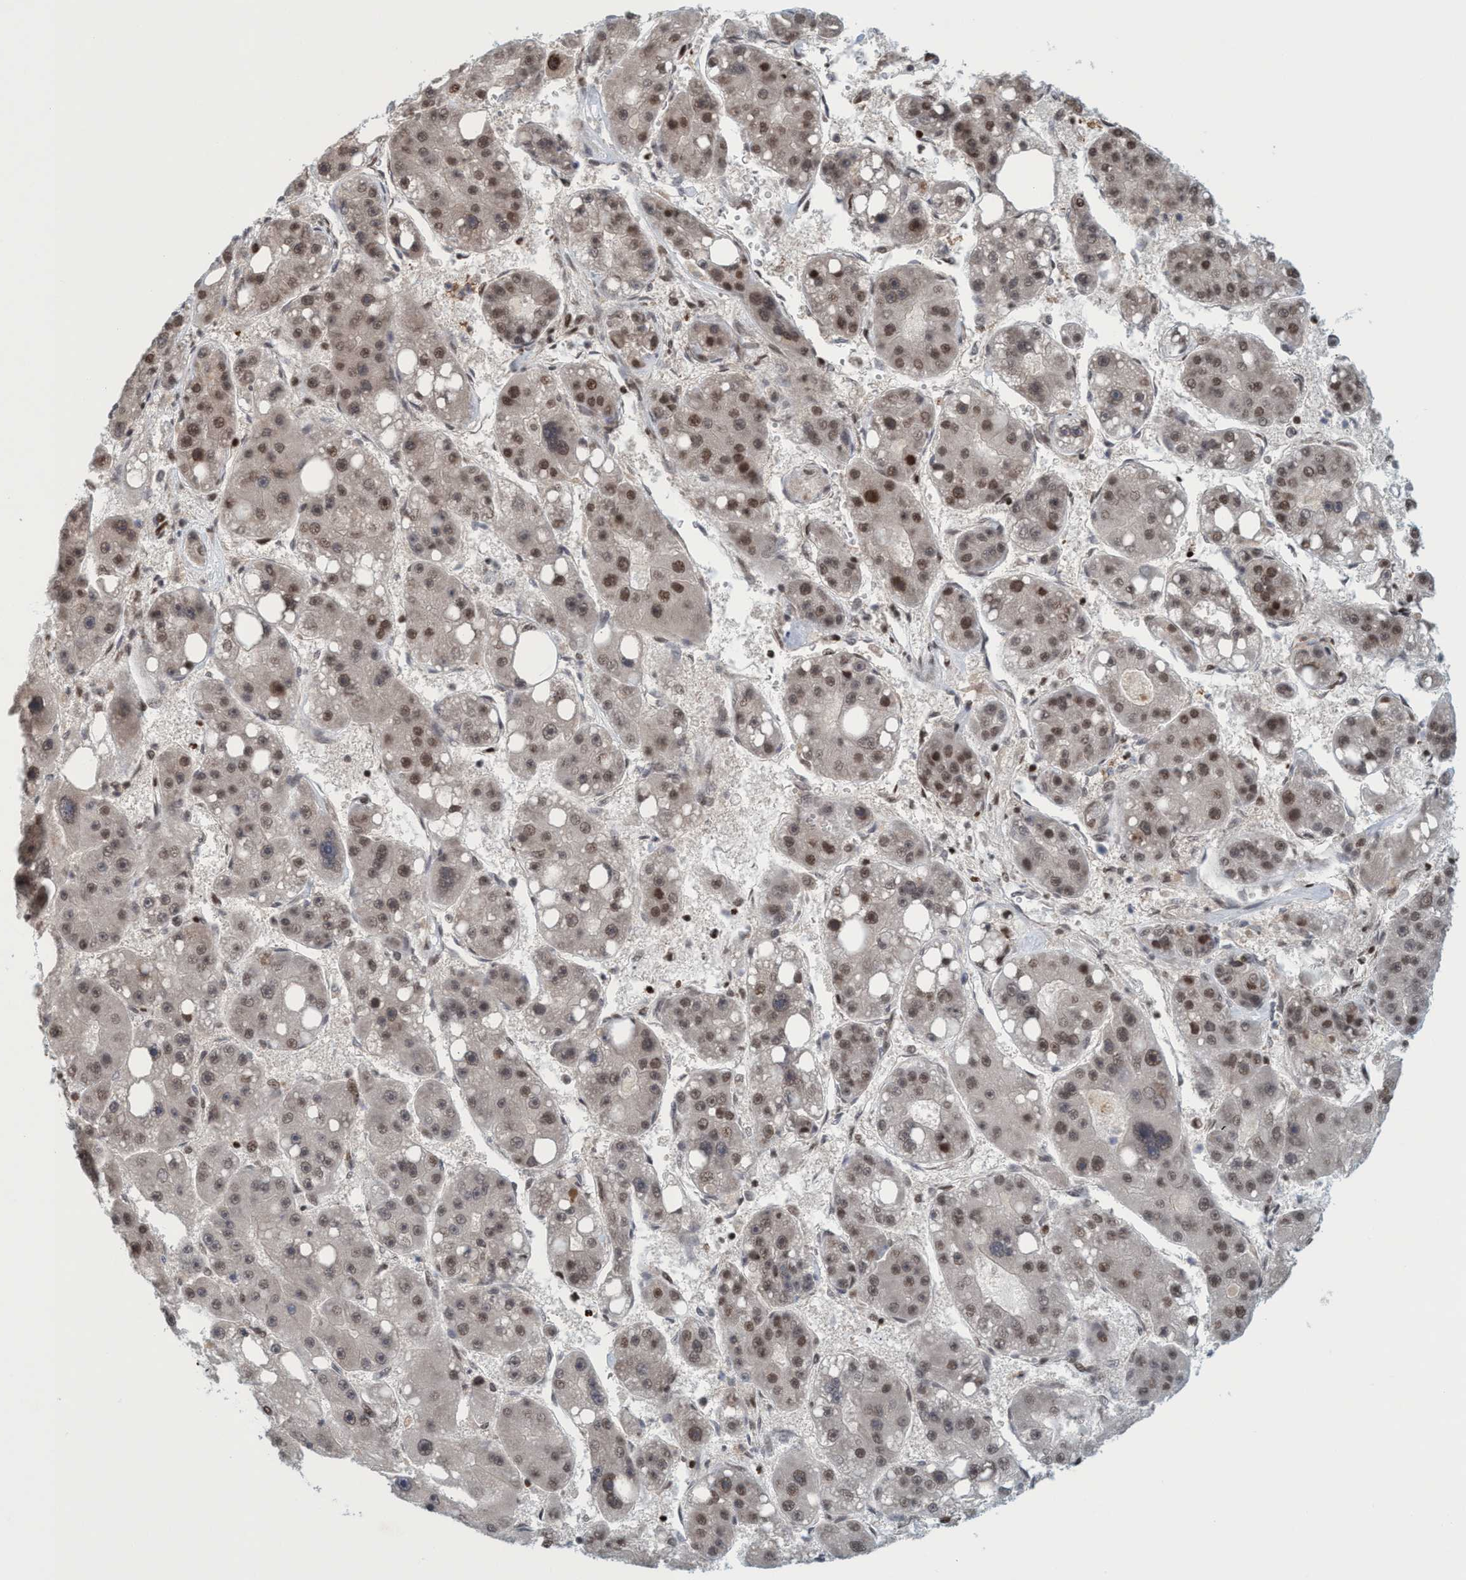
{"staining": {"intensity": "moderate", "quantity": "25%-75%", "location": "nuclear"}, "tissue": "liver cancer", "cell_type": "Tumor cells", "image_type": "cancer", "snomed": [{"axis": "morphology", "description": "Carcinoma, Hepatocellular, NOS"}, {"axis": "topography", "description": "Liver"}], "caption": "Immunohistochemistry (IHC) (DAB) staining of hepatocellular carcinoma (liver) exhibits moderate nuclear protein staining in approximately 25%-75% of tumor cells.", "gene": "SMCR8", "patient": {"sex": "female", "age": 61}}